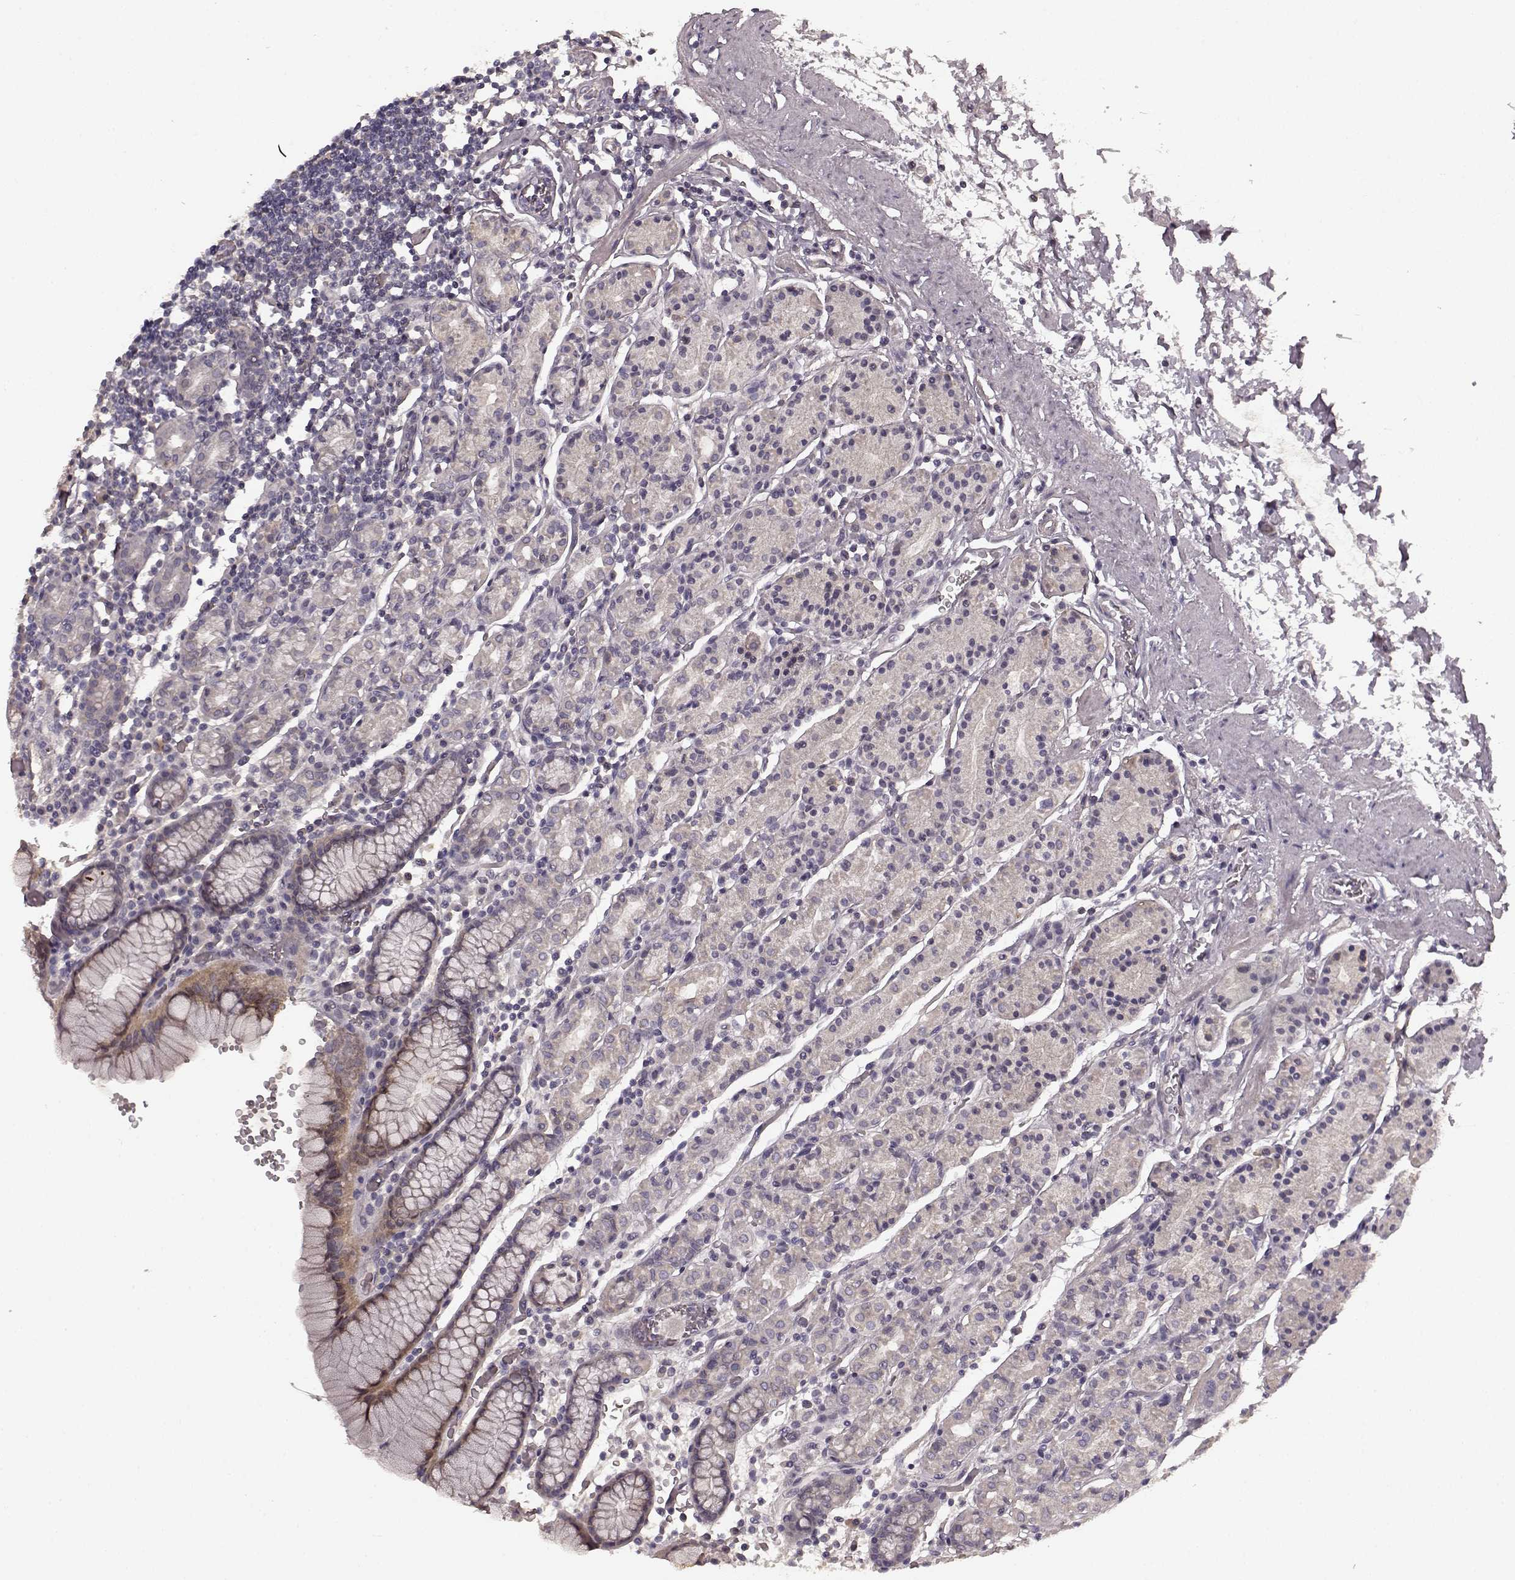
{"staining": {"intensity": "moderate", "quantity": "<25%", "location": "cytoplasmic/membranous"}, "tissue": "stomach", "cell_type": "Glandular cells", "image_type": "normal", "snomed": [{"axis": "morphology", "description": "Normal tissue, NOS"}, {"axis": "topography", "description": "Stomach, upper"}, {"axis": "topography", "description": "Stomach"}], "caption": "High-magnification brightfield microscopy of unremarkable stomach stained with DAB (brown) and counterstained with hematoxylin (blue). glandular cells exhibit moderate cytoplasmic/membranous staining is present in approximately<25% of cells.", "gene": "PRKCE", "patient": {"sex": "male", "age": 62}}